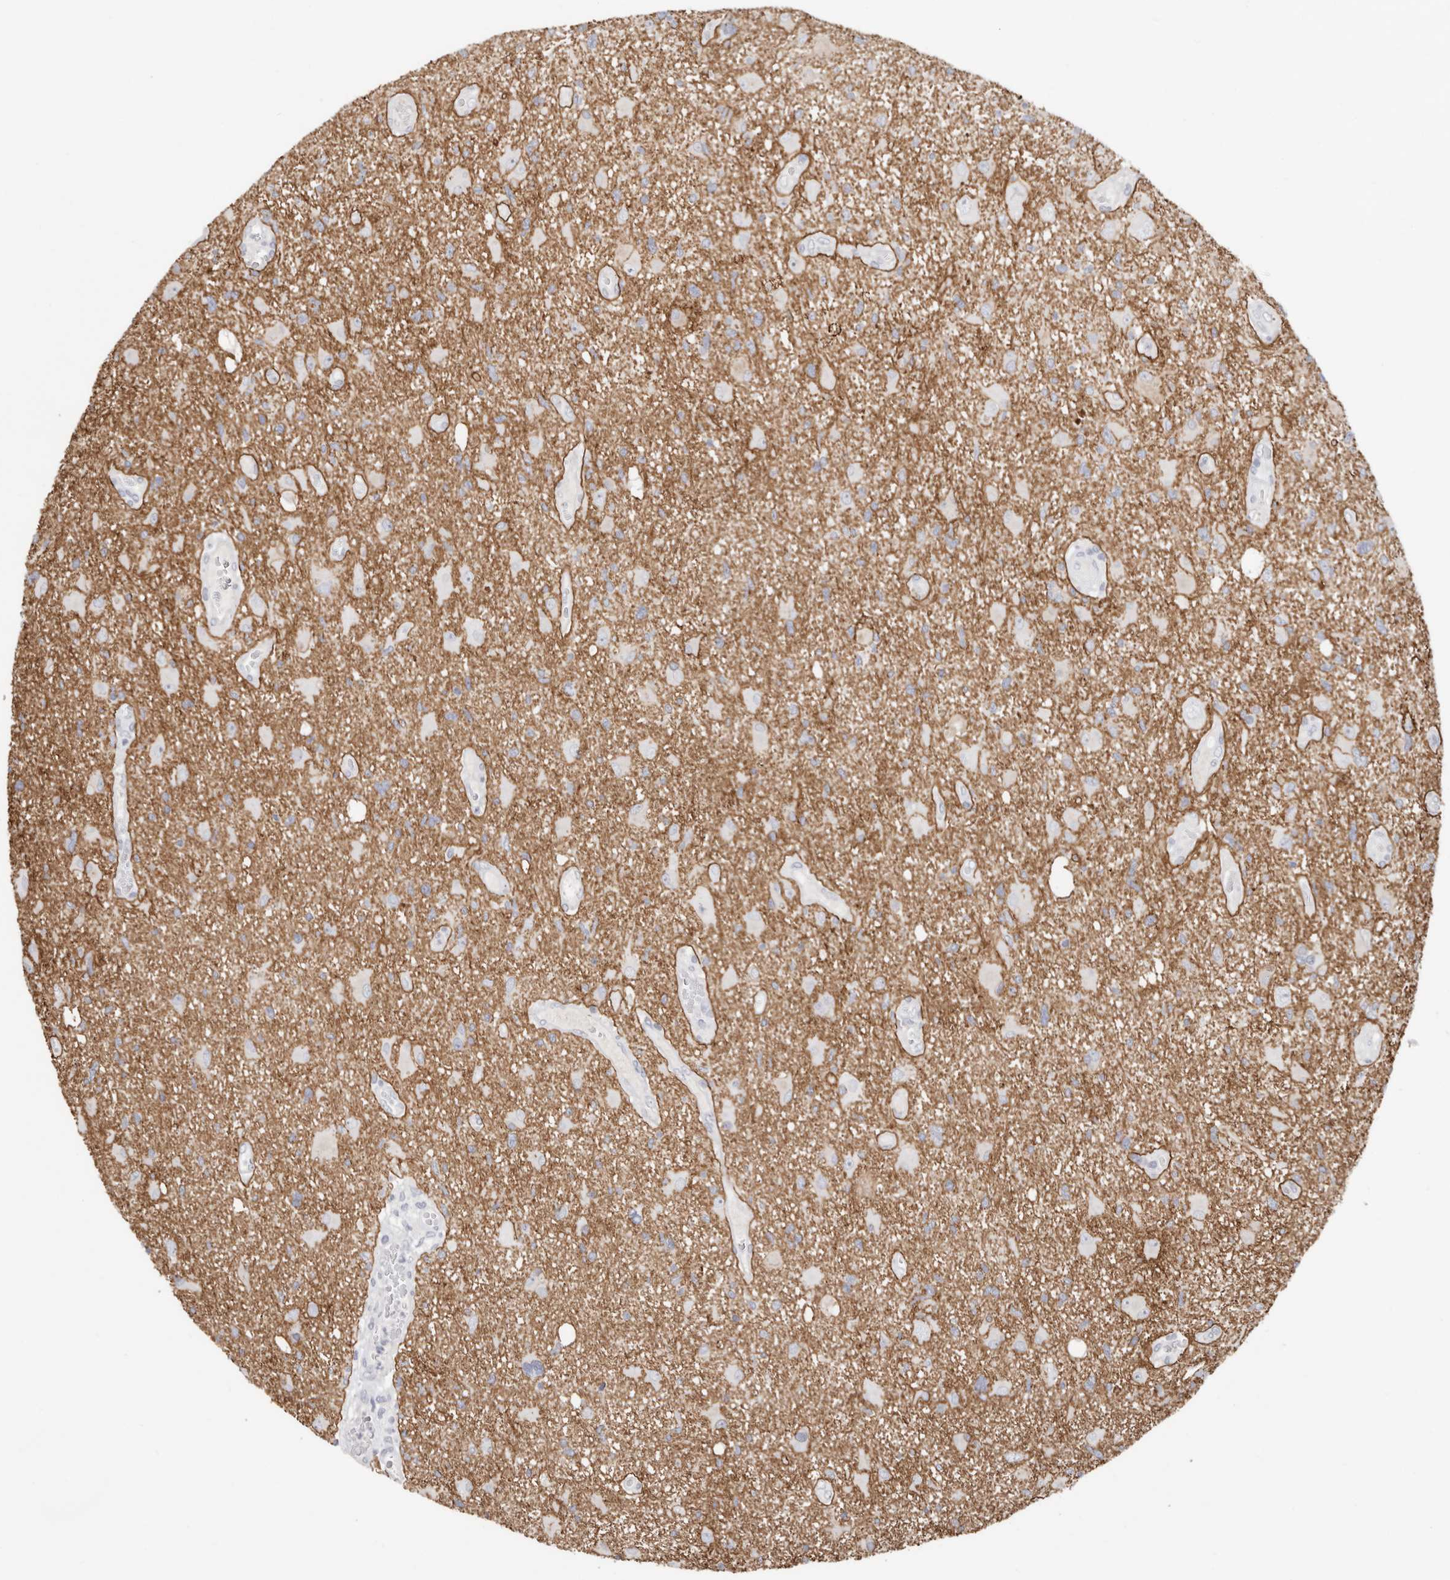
{"staining": {"intensity": "moderate", "quantity": "<25%", "location": "cytoplasmic/membranous"}, "tissue": "glioma", "cell_type": "Tumor cells", "image_type": "cancer", "snomed": [{"axis": "morphology", "description": "Glioma, malignant, High grade"}, {"axis": "topography", "description": "Brain"}], "caption": "Malignant glioma (high-grade) stained for a protein demonstrates moderate cytoplasmic/membranous positivity in tumor cells. (brown staining indicates protein expression, while blue staining denotes nuclei).", "gene": "PKDCC", "patient": {"sex": "male", "age": 33}}